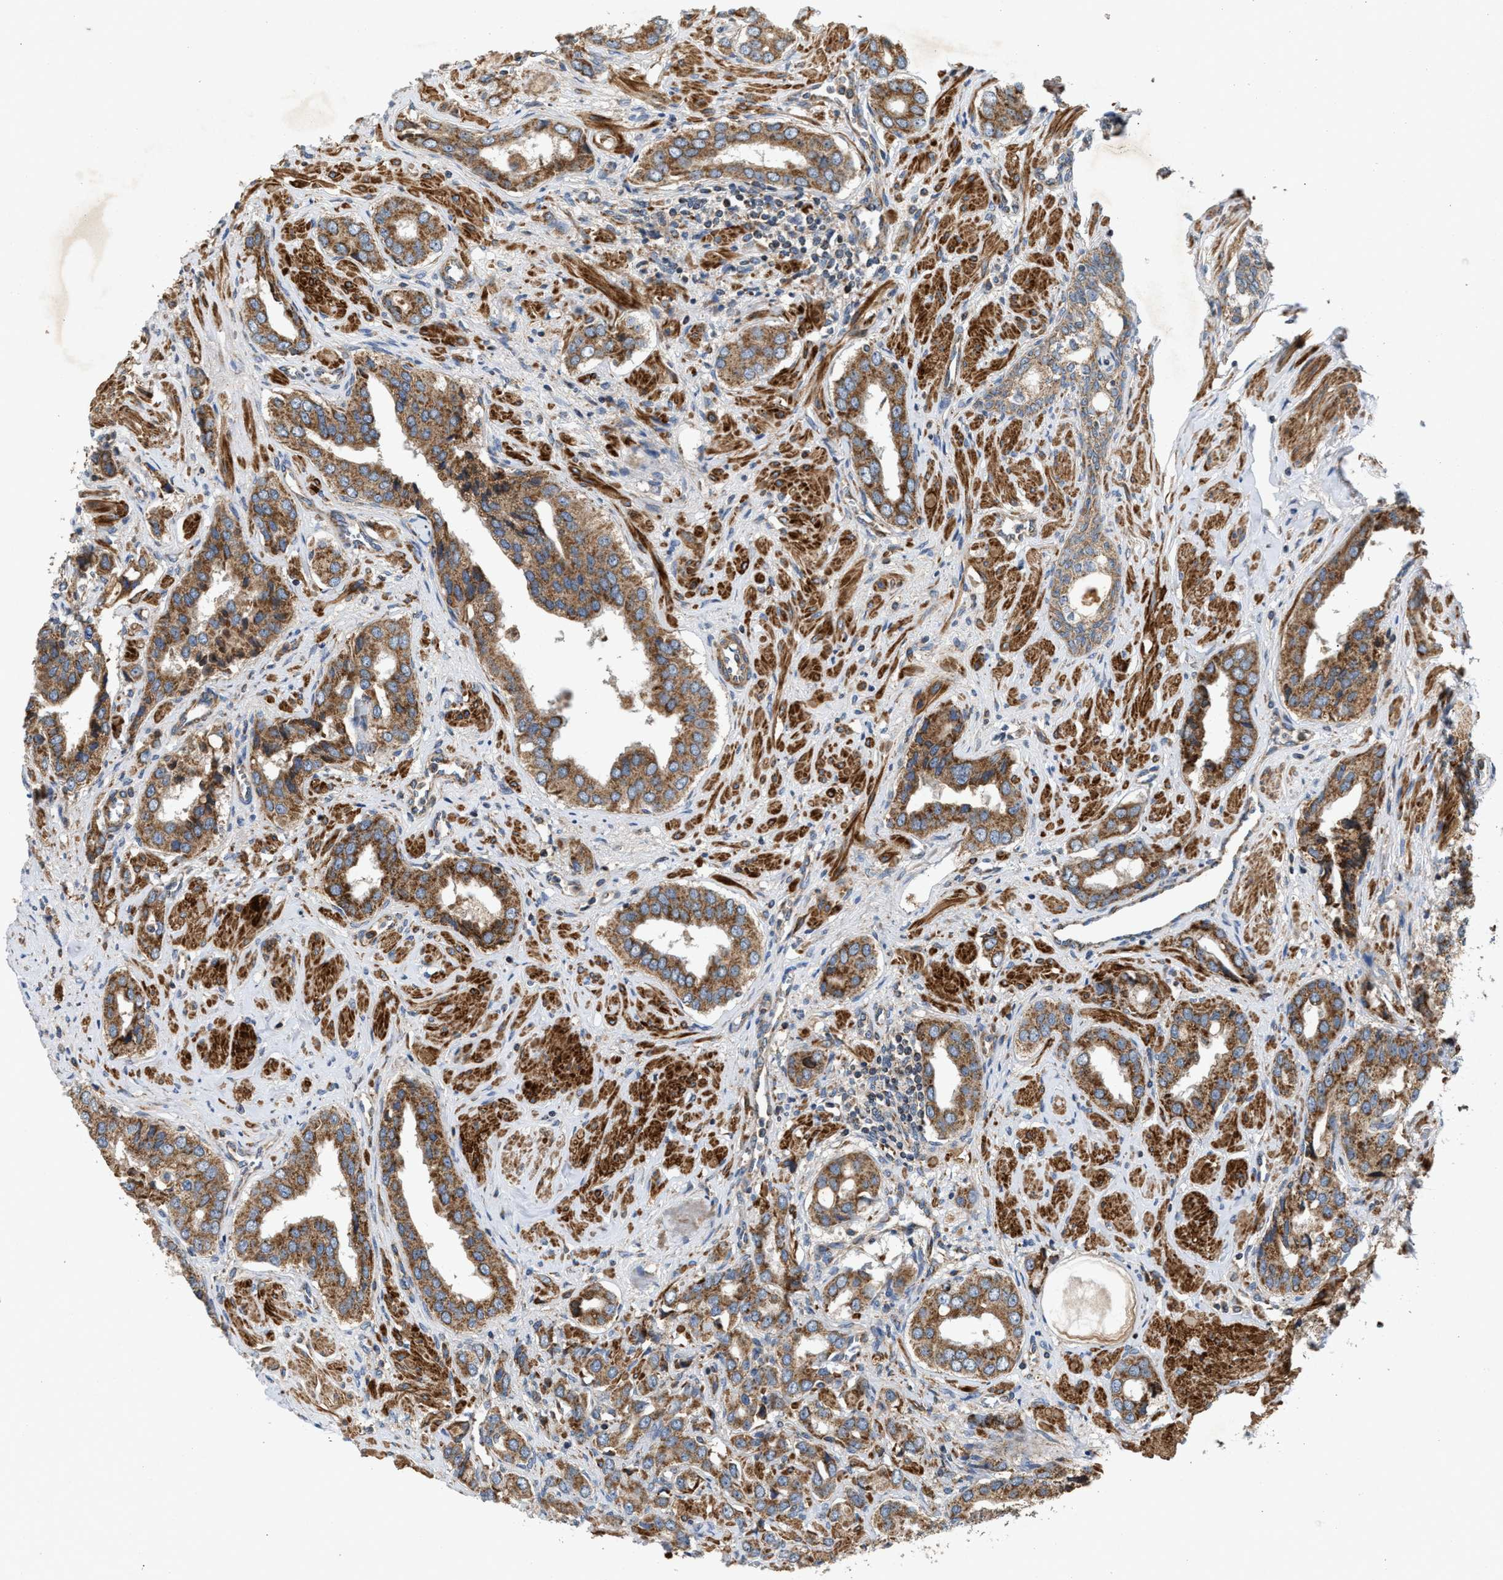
{"staining": {"intensity": "moderate", "quantity": ">75%", "location": "cytoplasmic/membranous"}, "tissue": "prostate cancer", "cell_type": "Tumor cells", "image_type": "cancer", "snomed": [{"axis": "morphology", "description": "Adenocarcinoma, High grade"}, {"axis": "topography", "description": "Prostate"}], "caption": "Prostate cancer stained with a protein marker reveals moderate staining in tumor cells.", "gene": "TACO1", "patient": {"sex": "male", "age": 52}}